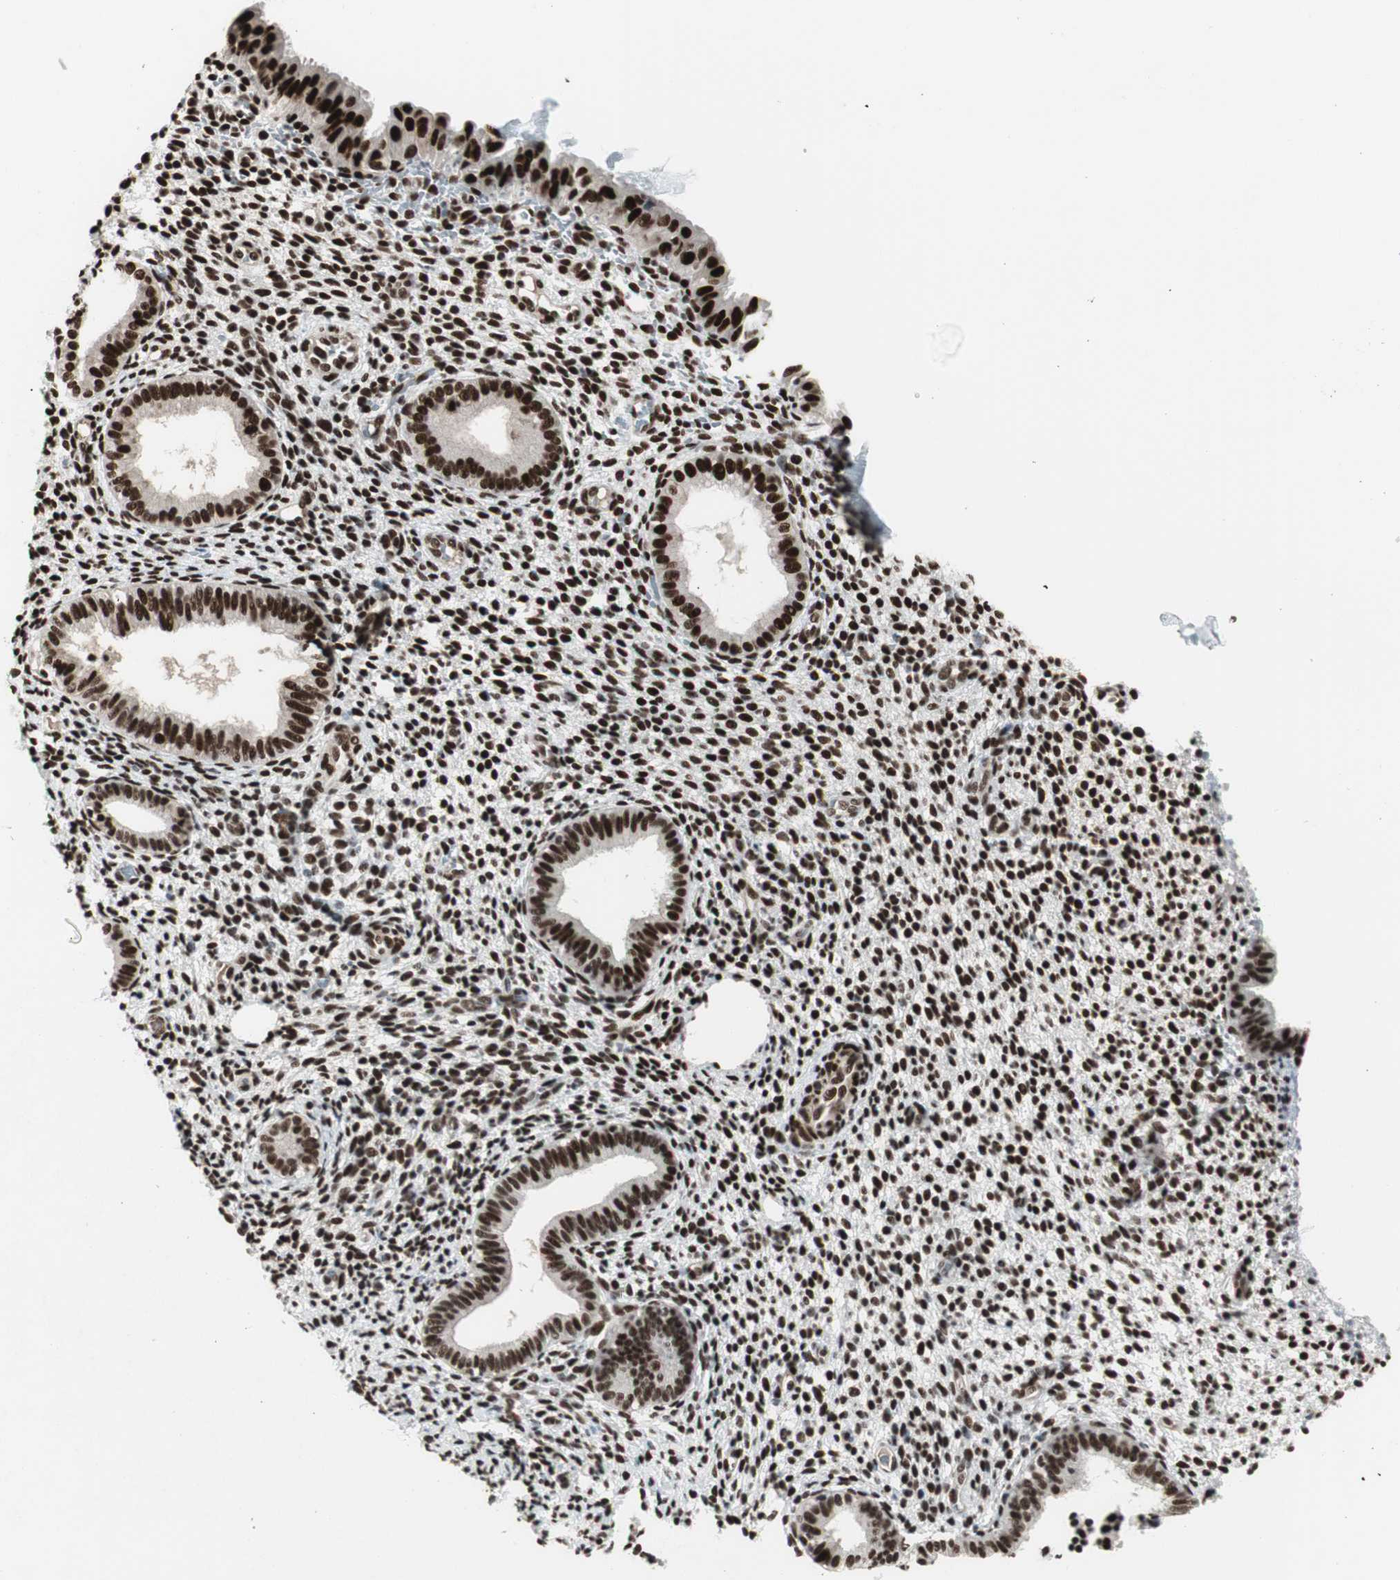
{"staining": {"intensity": "strong", "quantity": ">75%", "location": "nuclear"}, "tissue": "endometrium", "cell_type": "Cells in endometrial stroma", "image_type": "normal", "snomed": [{"axis": "morphology", "description": "Normal tissue, NOS"}, {"axis": "topography", "description": "Endometrium"}], "caption": "Brown immunohistochemical staining in benign human endometrium demonstrates strong nuclear positivity in about >75% of cells in endometrial stroma.", "gene": "HEXIM1", "patient": {"sex": "female", "age": 61}}